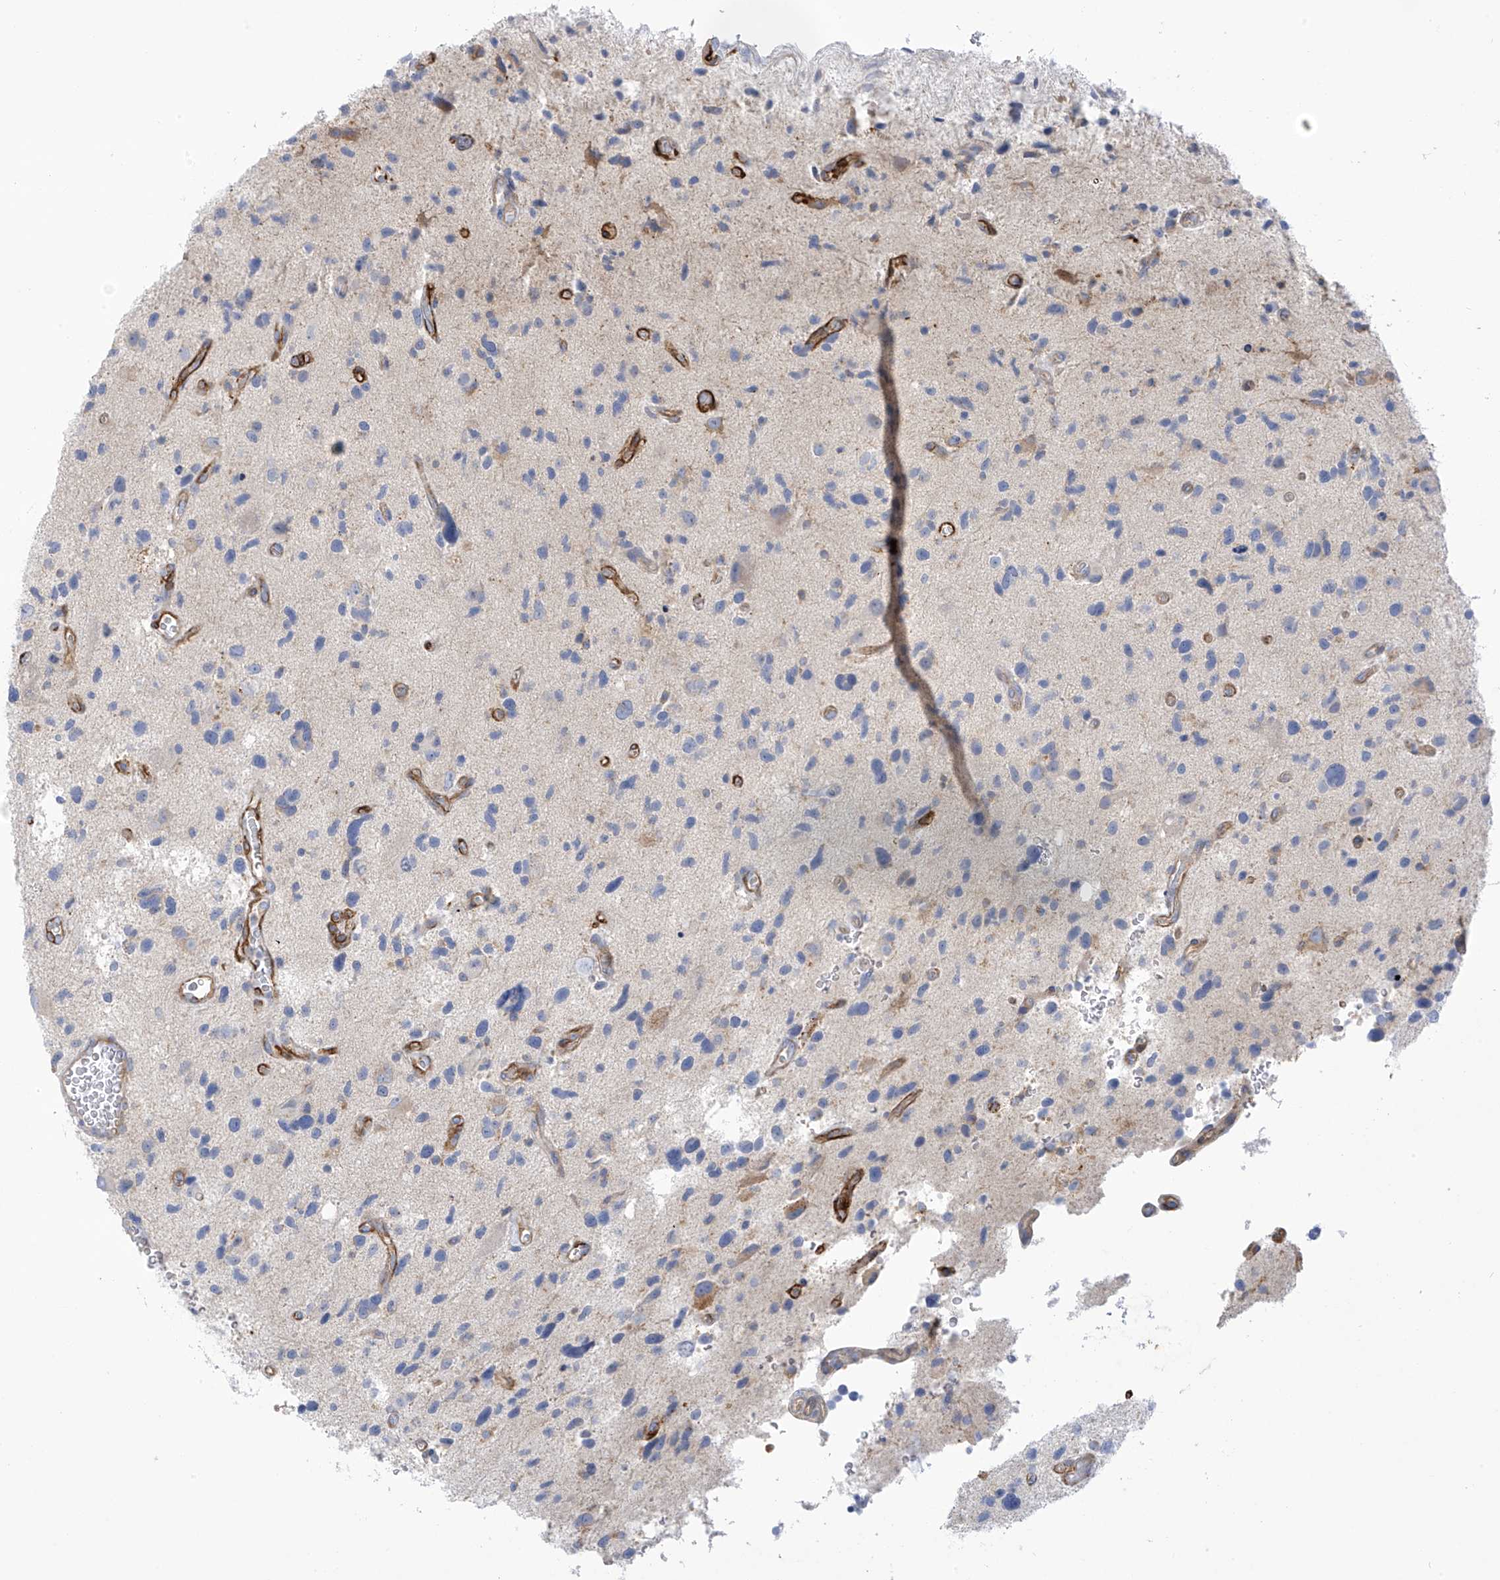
{"staining": {"intensity": "negative", "quantity": "none", "location": "none"}, "tissue": "glioma", "cell_type": "Tumor cells", "image_type": "cancer", "snomed": [{"axis": "morphology", "description": "Glioma, malignant, High grade"}, {"axis": "topography", "description": "Brain"}], "caption": "Immunohistochemistry (IHC) image of neoplastic tissue: human malignant high-grade glioma stained with DAB (3,3'-diaminobenzidine) exhibits no significant protein expression in tumor cells.", "gene": "SLC6A12", "patient": {"sex": "male", "age": 33}}